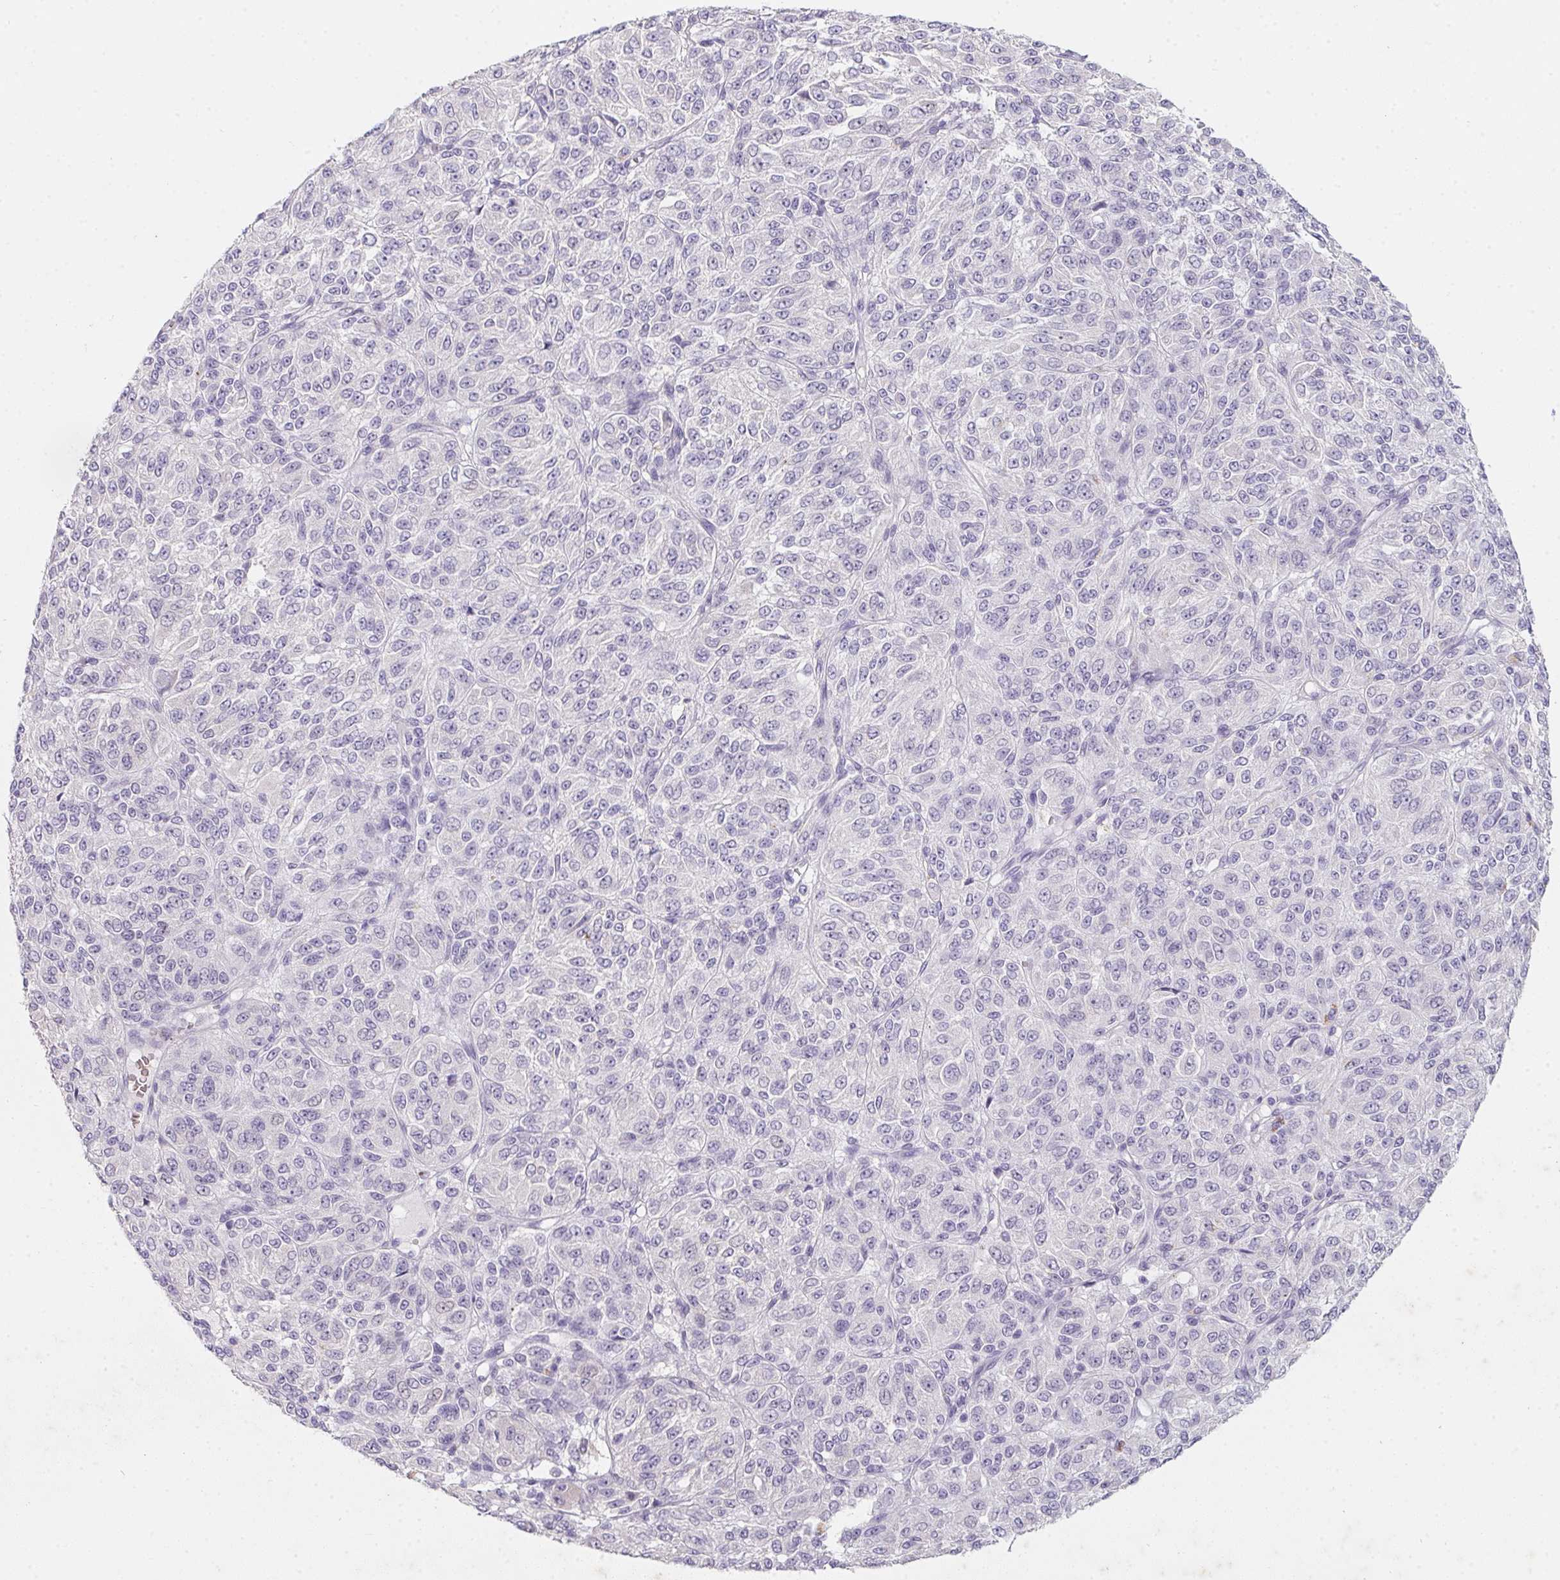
{"staining": {"intensity": "negative", "quantity": "none", "location": "none"}, "tissue": "melanoma", "cell_type": "Tumor cells", "image_type": "cancer", "snomed": [{"axis": "morphology", "description": "Malignant melanoma, Metastatic site"}, {"axis": "topography", "description": "Brain"}], "caption": "Immunohistochemistry image of neoplastic tissue: melanoma stained with DAB displays no significant protein expression in tumor cells. (DAB immunohistochemistry (IHC), high magnification).", "gene": "DCD", "patient": {"sex": "female", "age": 56}}